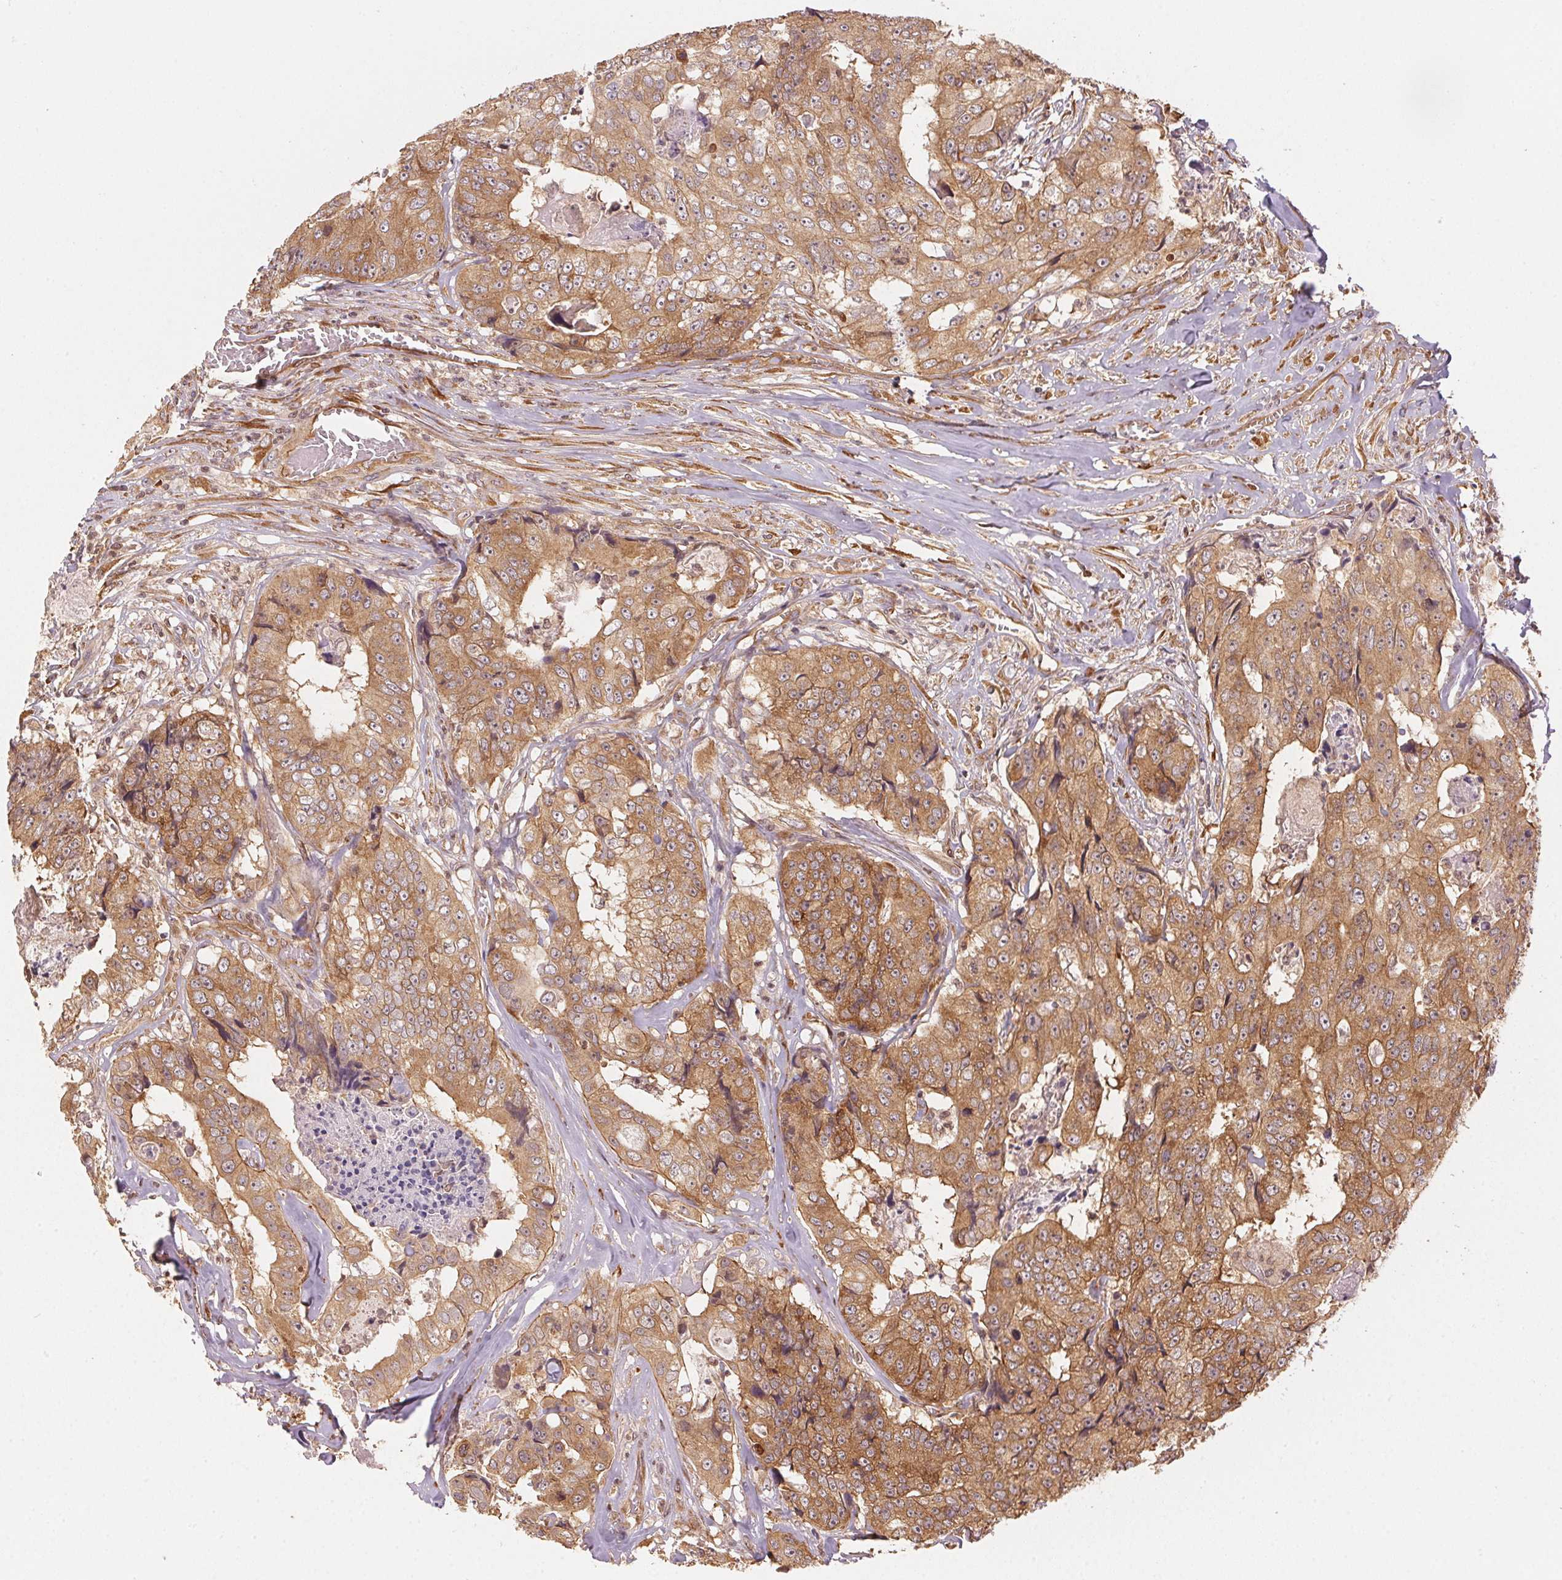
{"staining": {"intensity": "moderate", "quantity": ">75%", "location": "cytoplasmic/membranous"}, "tissue": "colorectal cancer", "cell_type": "Tumor cells", "image_type": "cancer", "snomed": [{"axis": "morphology", "description": "Adenocarcinoma, NOS"}, {"axis": "topography", "description": "Rectum"}], "caption": "Immunohistochemical staining of human adenocarcinoma (colorectal) displays moderate cytoplasmic/membranous protein expression in approximately >75% of tumor cells. (Brightfield microscopy of DAB IHC at high magnification).", "gene": "STRN4", "patient": {"sex": "female", "age": 62}}